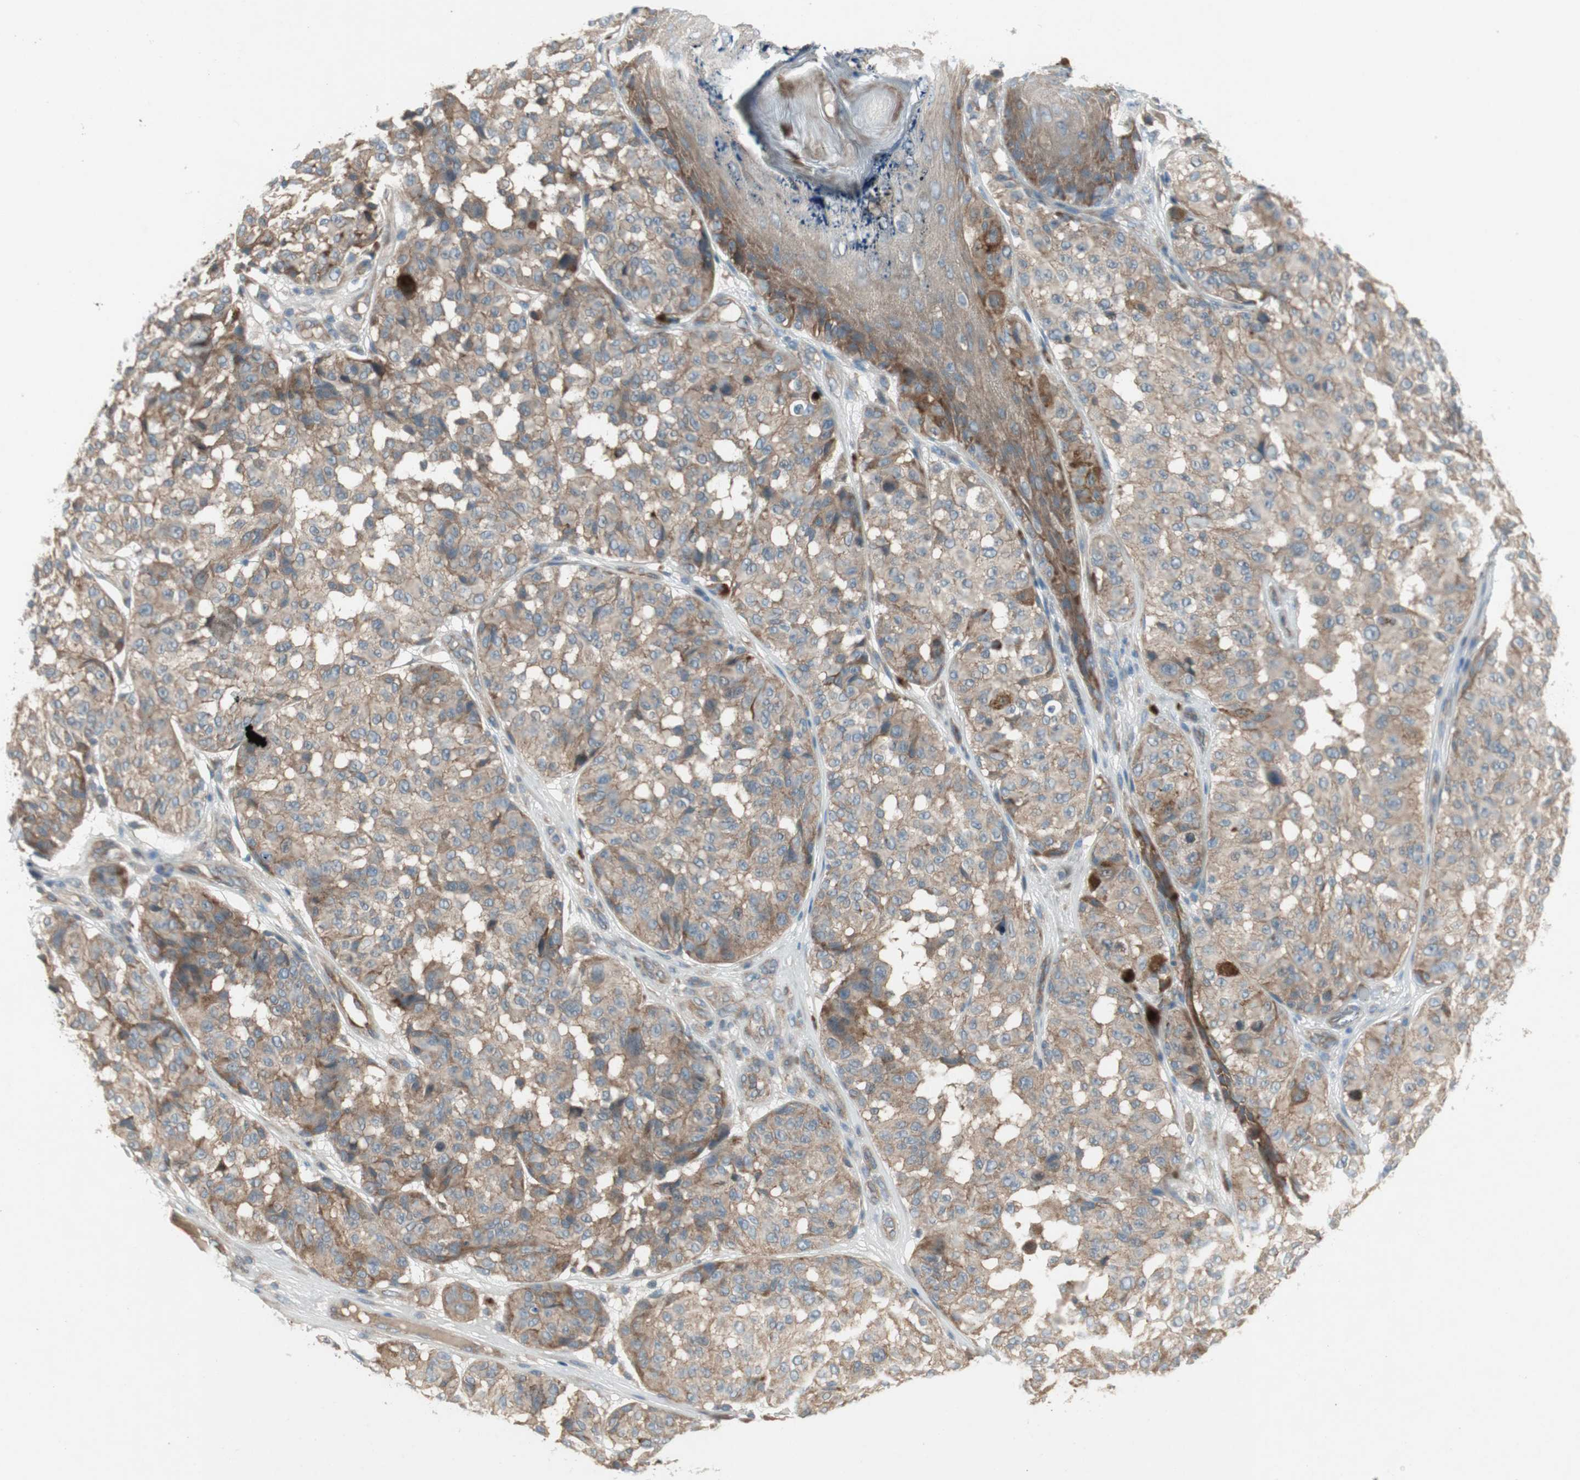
{"staining": {"intensity": "moderate", "quantity": ">75%", "location": "cytoplasmic/membranous"}, "tissue": "melanoma", "cell_type": "Tumor cells", "image_type": "cancer", "snomed": [{"axis": "morphology", "description": "Malignant melanoma, NOS"}, {"axis": "topography", "description": "Skin"}], "caption": "The immunohistochemical stain shows moderate cytoplasmic/membranous positivity in tumor cells of melanoma tissue.", "gene": "PANK2", "patient": {"sex": "female", "age": 46}}